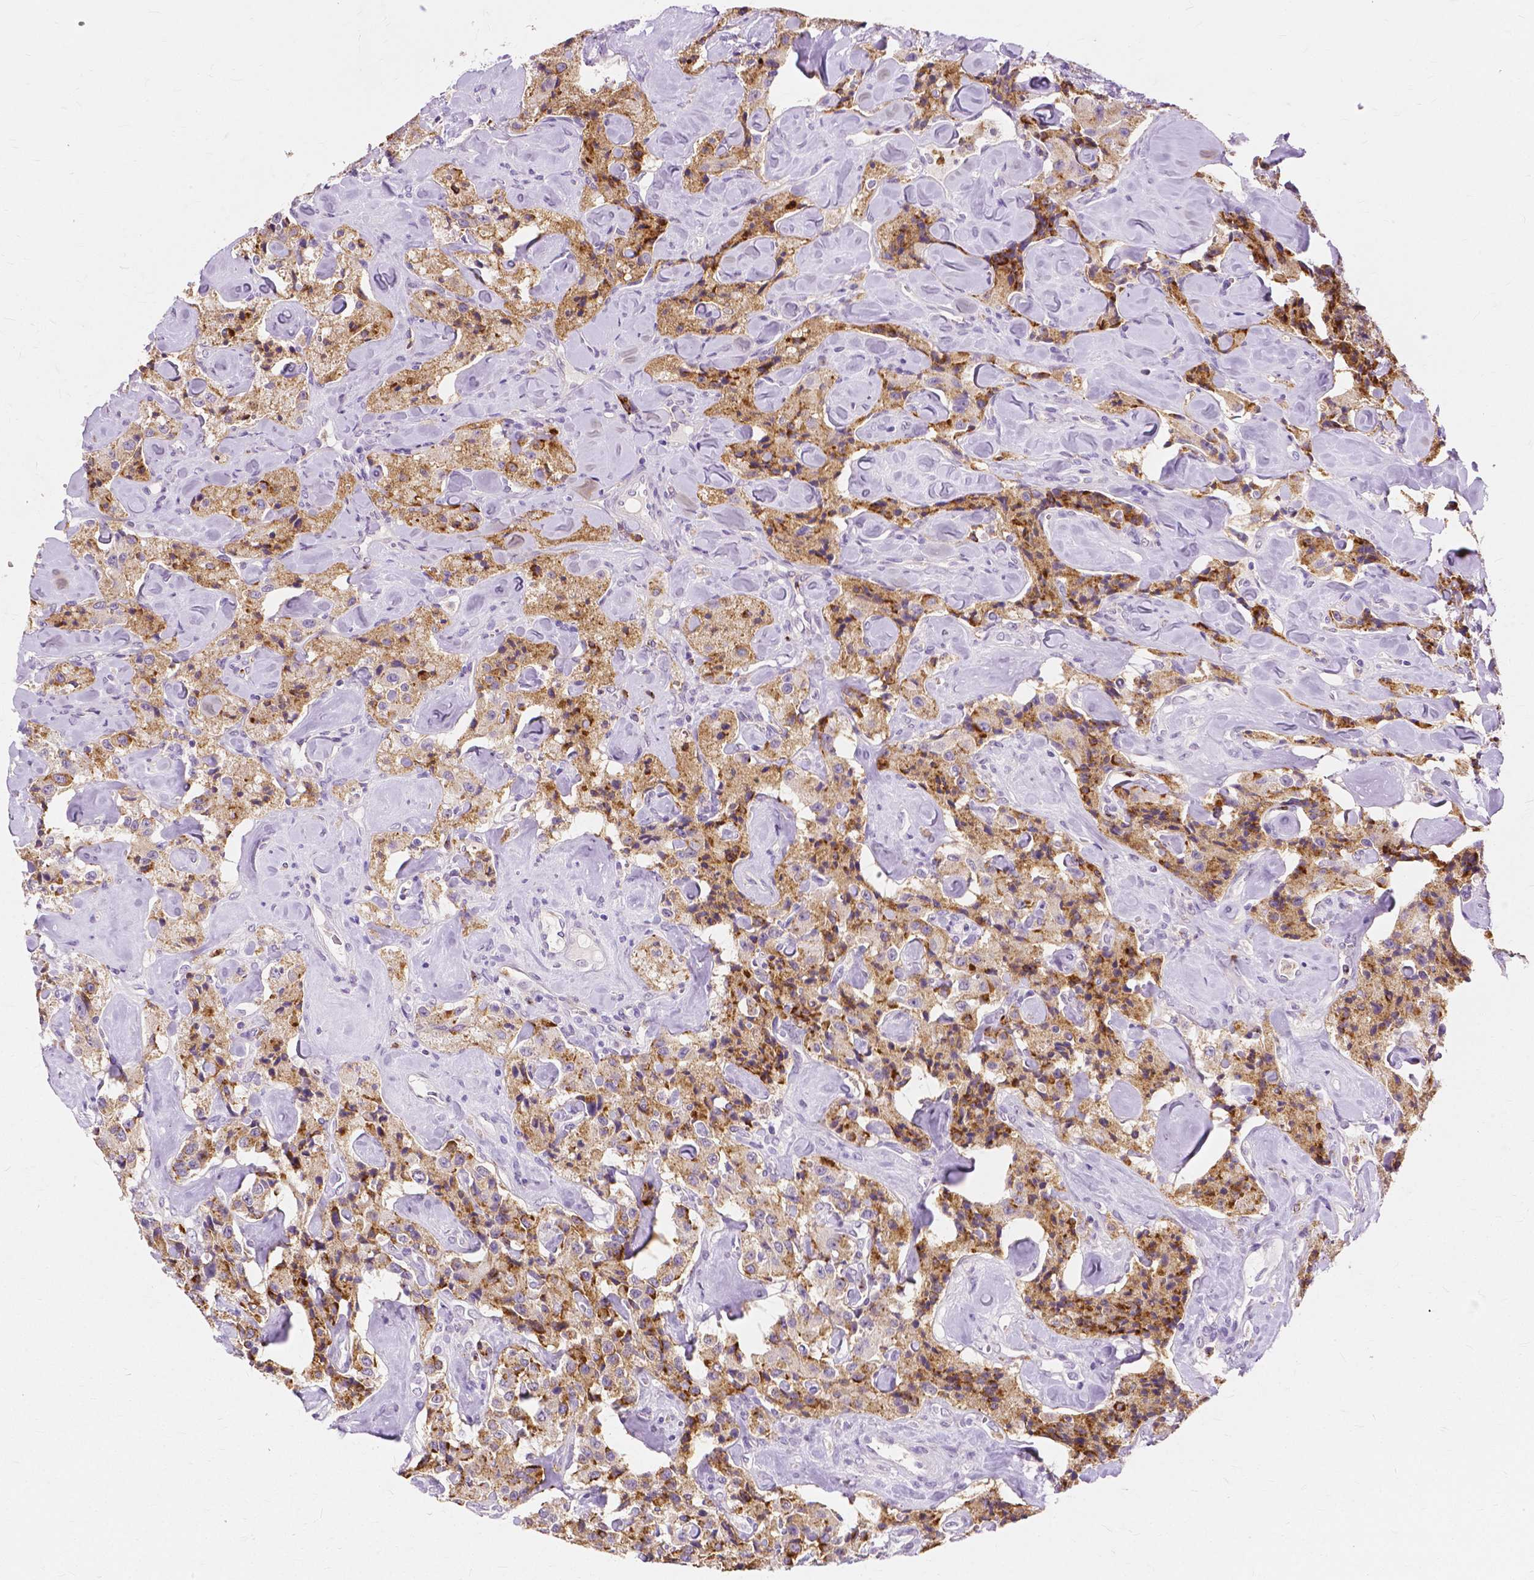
{"staining": {"intensity": "moderate", "quantity": "25%-75%", "location": "cytoplasmic/membranous"}, "tissue": "carcinoid", "cell_type": "Tumor cells", "image_type": "cancer", "snomed": [{"axis": "morphology", "description": "Carcinoid, malignant, NOS"}, {"axis": "topography", "description": "Pancreas"}], "caption": "A micrograph of human carcinoid (malignant) stained for a protein displays moderate cytoplasmic/membranous brown staining in tumor cells.", "gene": "CXCR2", "patient": {"sex": "male", "age": 41}}